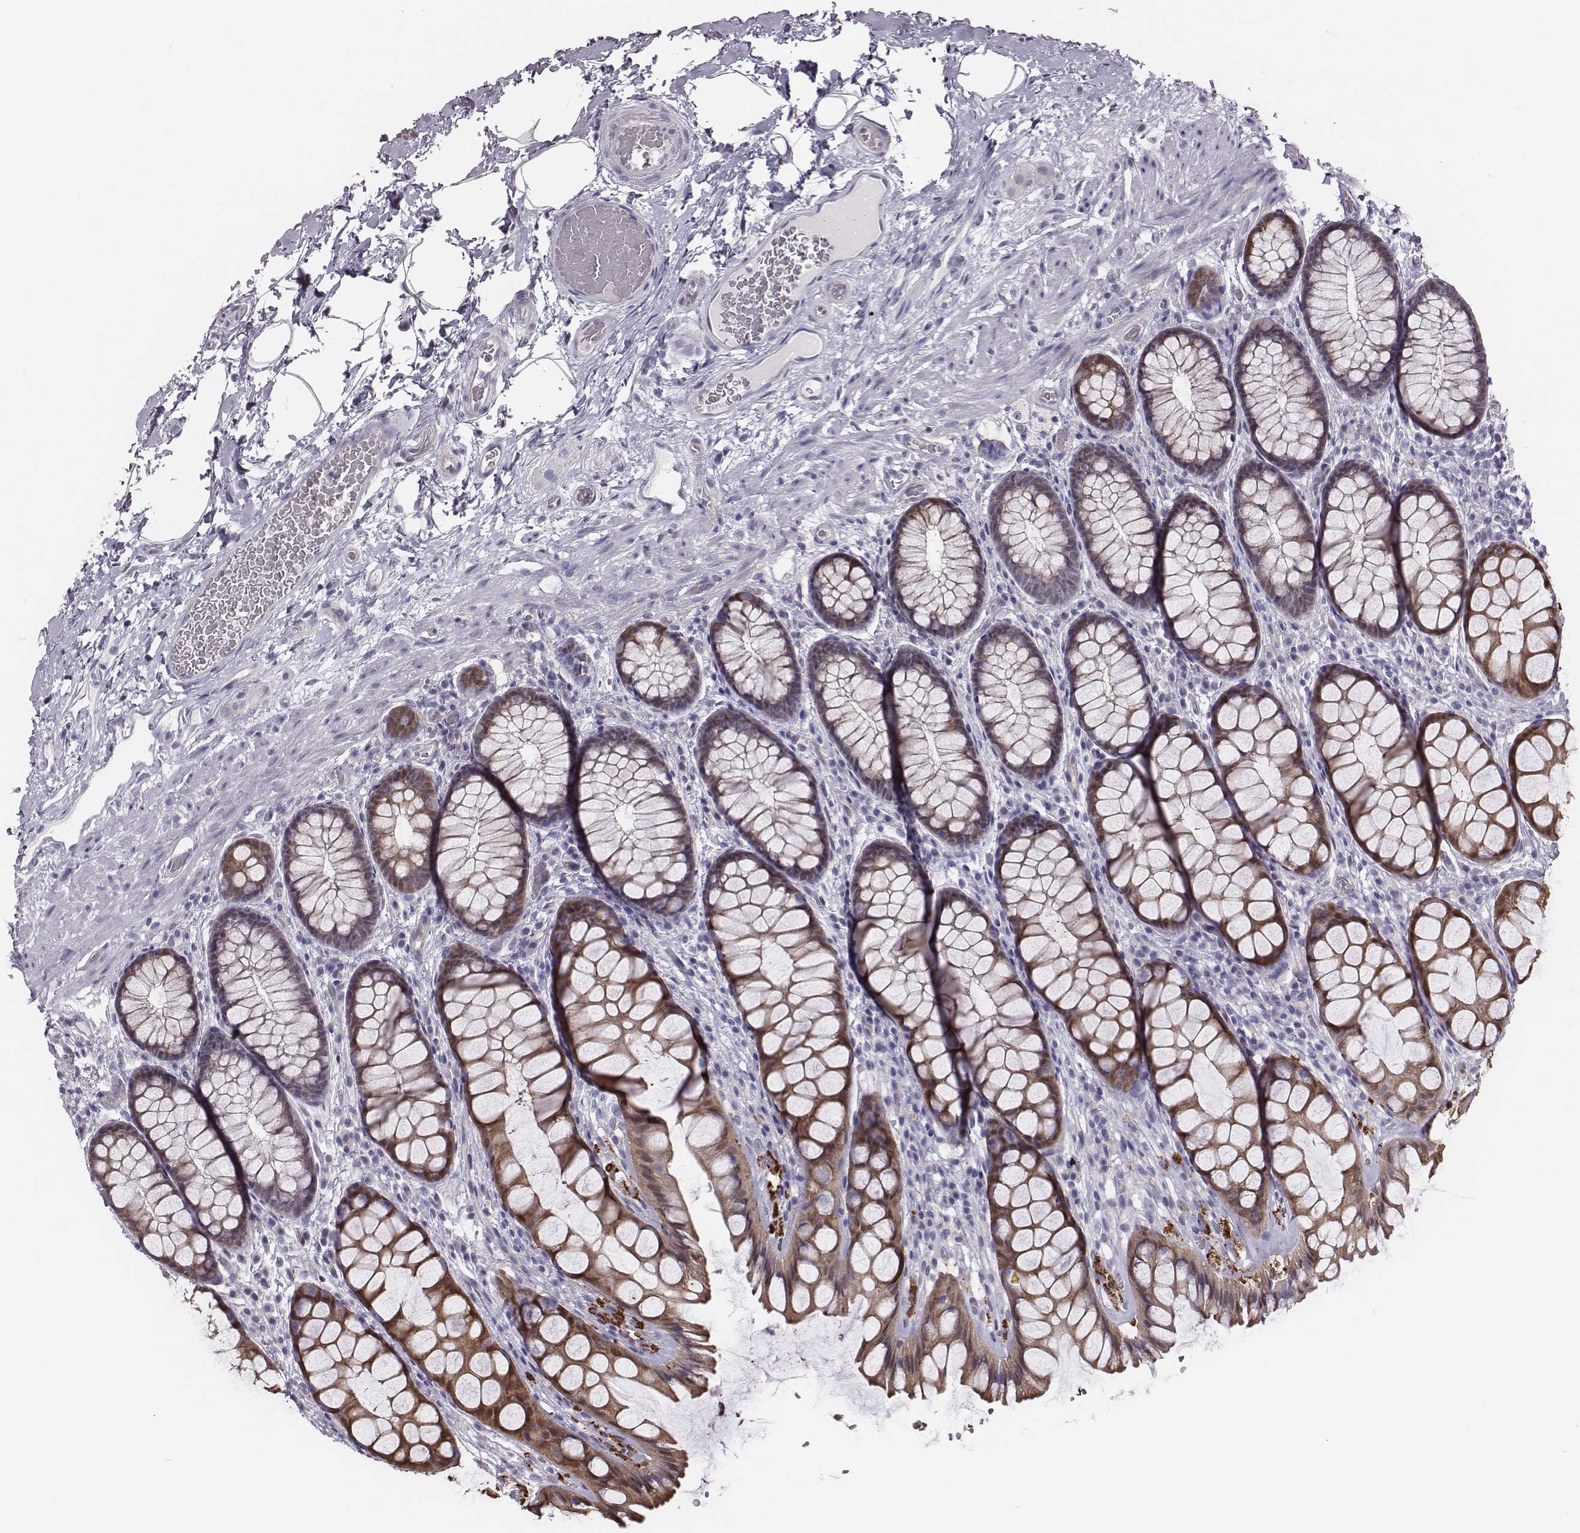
{"staining": {"intensity": "moderate", "quantity": ">75%", "location": "cytoplasmic/membranous,nuclear"}, "tissue": "rectum", "cell_type": "Glandular cells", "image_type": "normal", "snomed": [{"axis": "morphology", "description": "Normal tissue, NOS"}, {"axis": "topography", "description": "Rectum"}], "caption": "Human rectum stained for a protein (brown) shows moderate cytoplasmic/membranous,nuclear positive expression in about >75% of glandular cells.", "gene": "SCML2", "patient": {"sex": "female", "age": 62}}